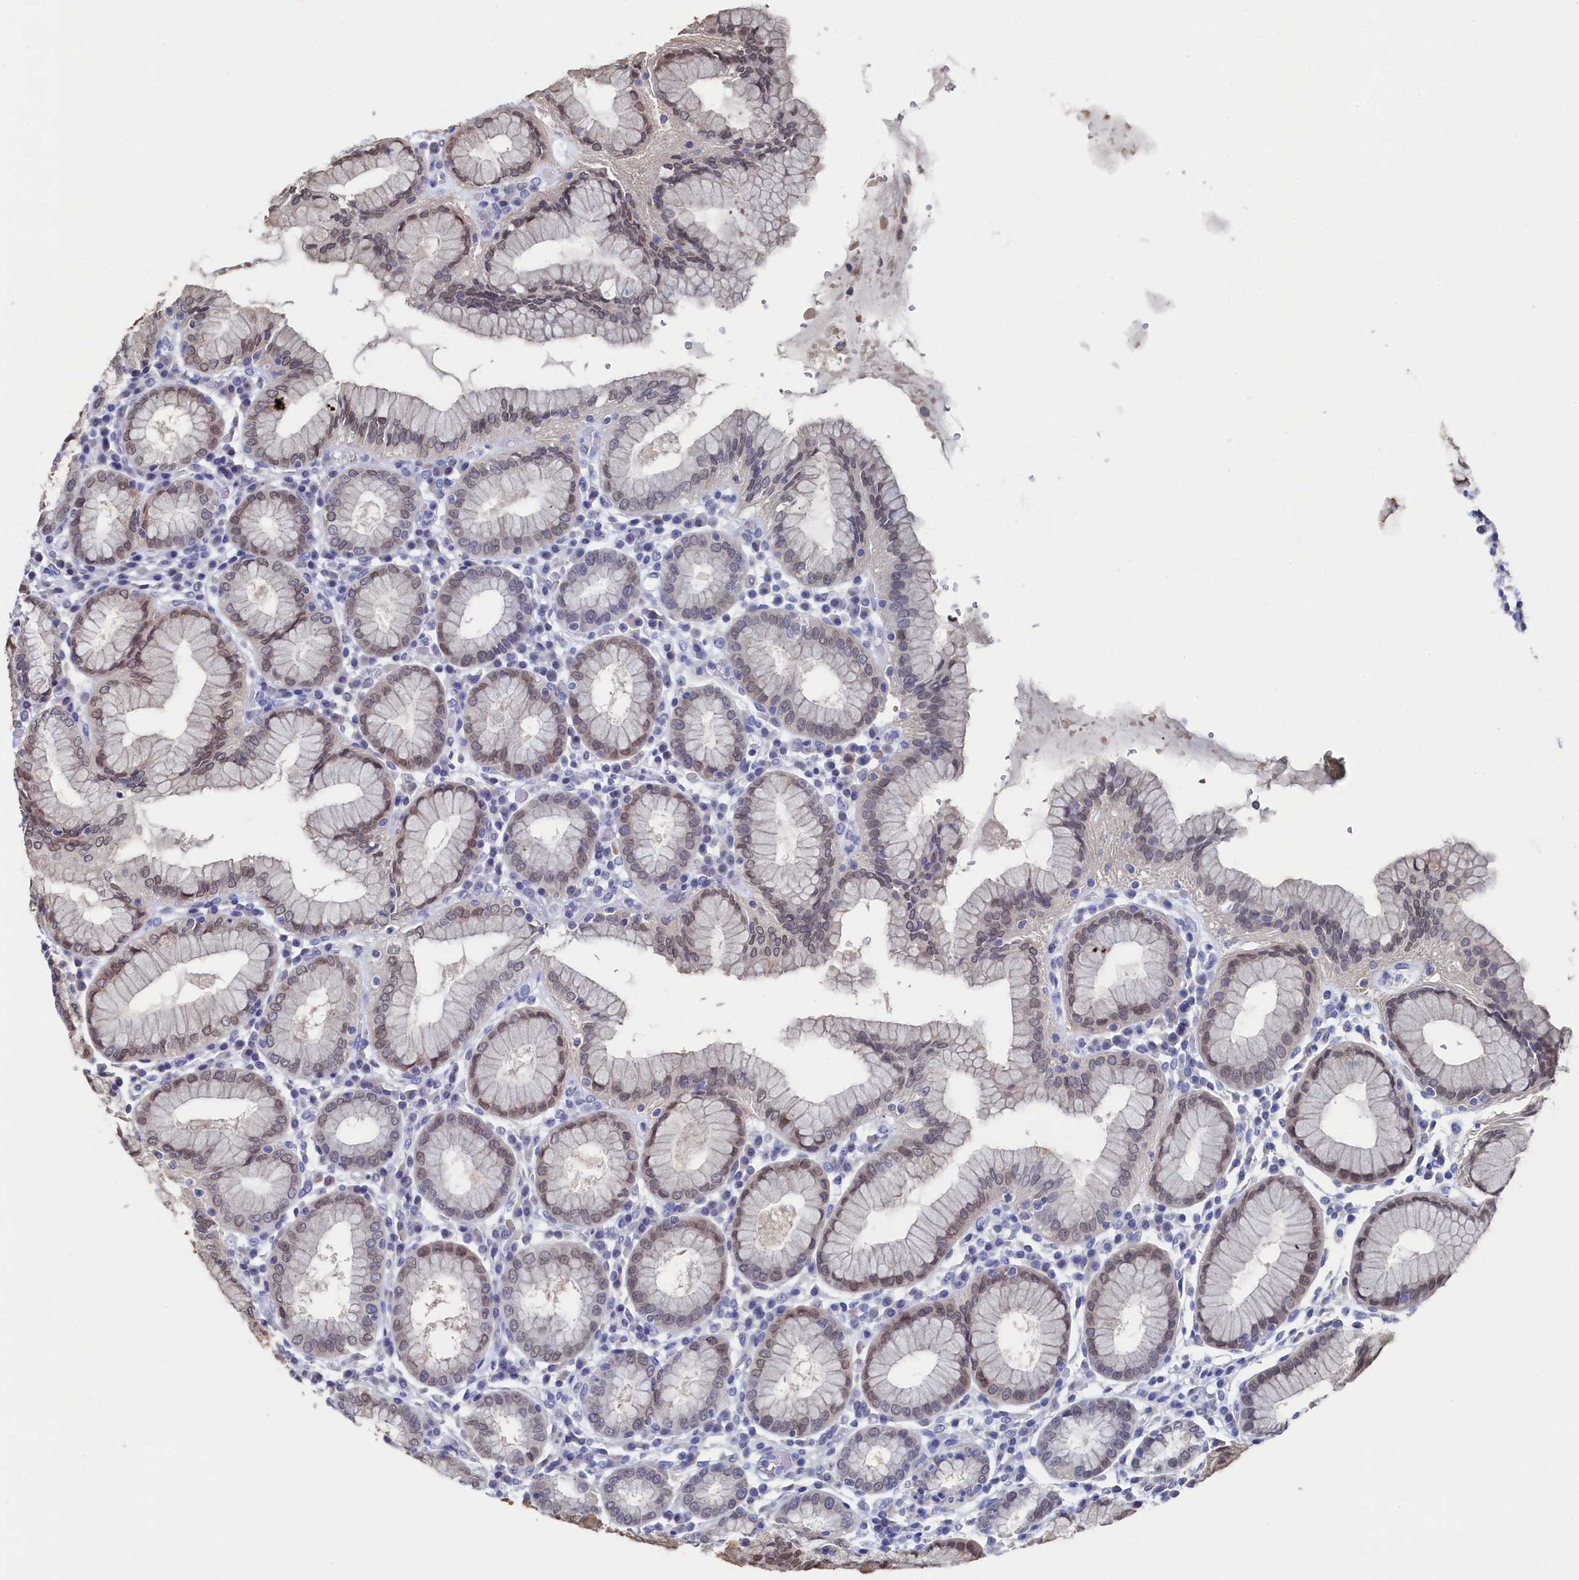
{"staining": {"intensity": "weak", "quantity": "25%-75%", "location": "nuclear"}, "tissue": "stomach", "cell_type": "Glandular cells", "image_type": "normal", "snomed": [{"axis": "morphology", "description": "Normal tissue, NOS"}, {"axis": "topography", "description": "Stomach"}, {"axis": "topography", "description": "Stomach, lower"}], "caption": "This photomicrograph shows unremarkable stomach stained with immunohistochemistry to label a protein in brown. The nuclear of glandular cells show weak positivity for the protein. Nuclei are counter-stained blue.", "gene": "C11orf54", "patient": {"sex": "female", "age": 56}}